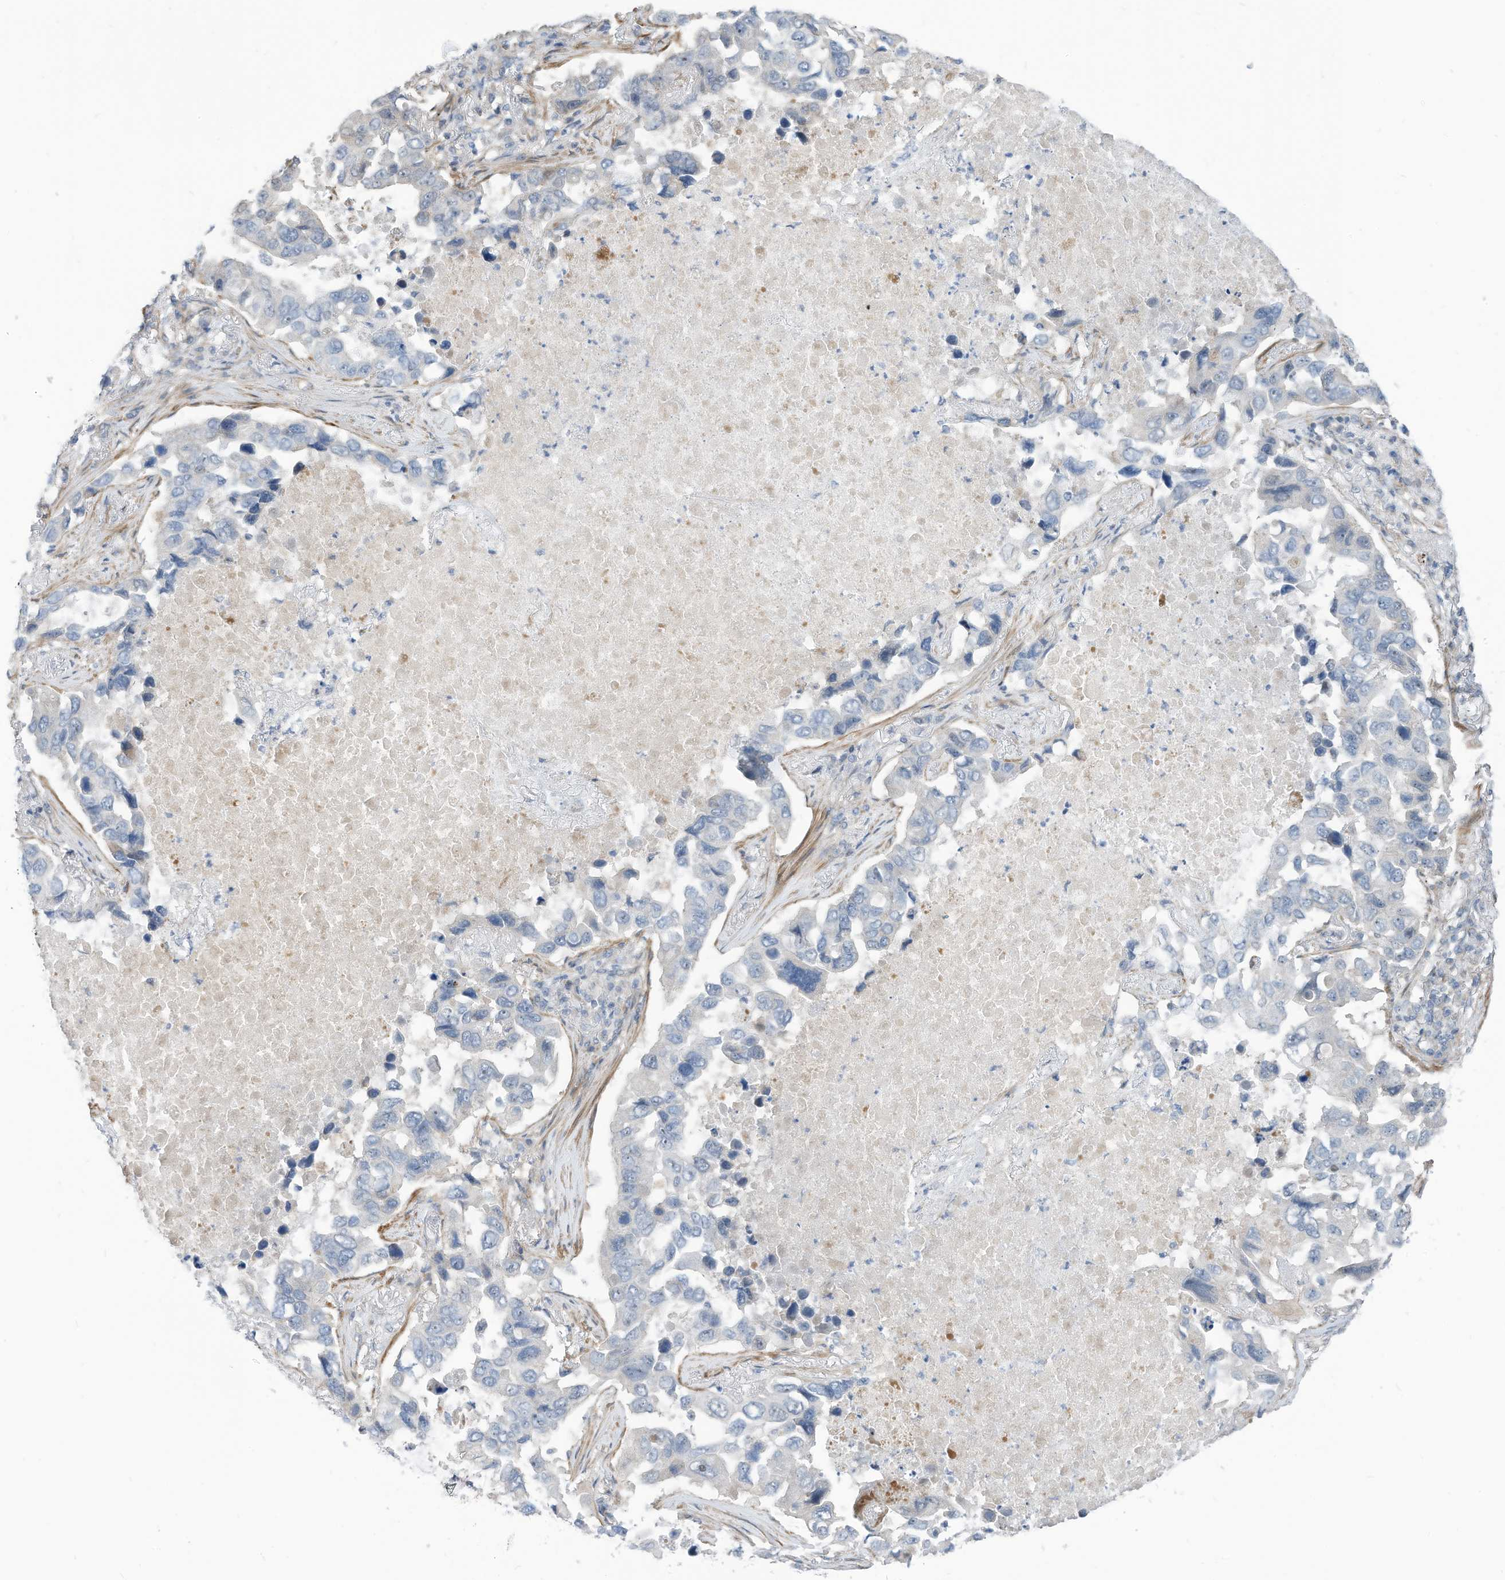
{"staining": {"intensity": "negative", "quantity": "none", "location": "none"}, "tissue": "lung cancer", "cell_type": "Tumor cells", "image_type": "cancer", "snomed": [{"axis": "morphology", "description": "Adenocarcinoma, NOS"}, {"axis": "topography", "description": "Lung"}], "caption": "Immunohistochemistry histopathology image of neoplastic tissue: human lung cancer stained with DAB (3,3'-diaminobenzidine) reveals no significant protein positivity in tumor cells.", "gene": "GPATCH3", "patient": {"sex": "male", "age": 64}}